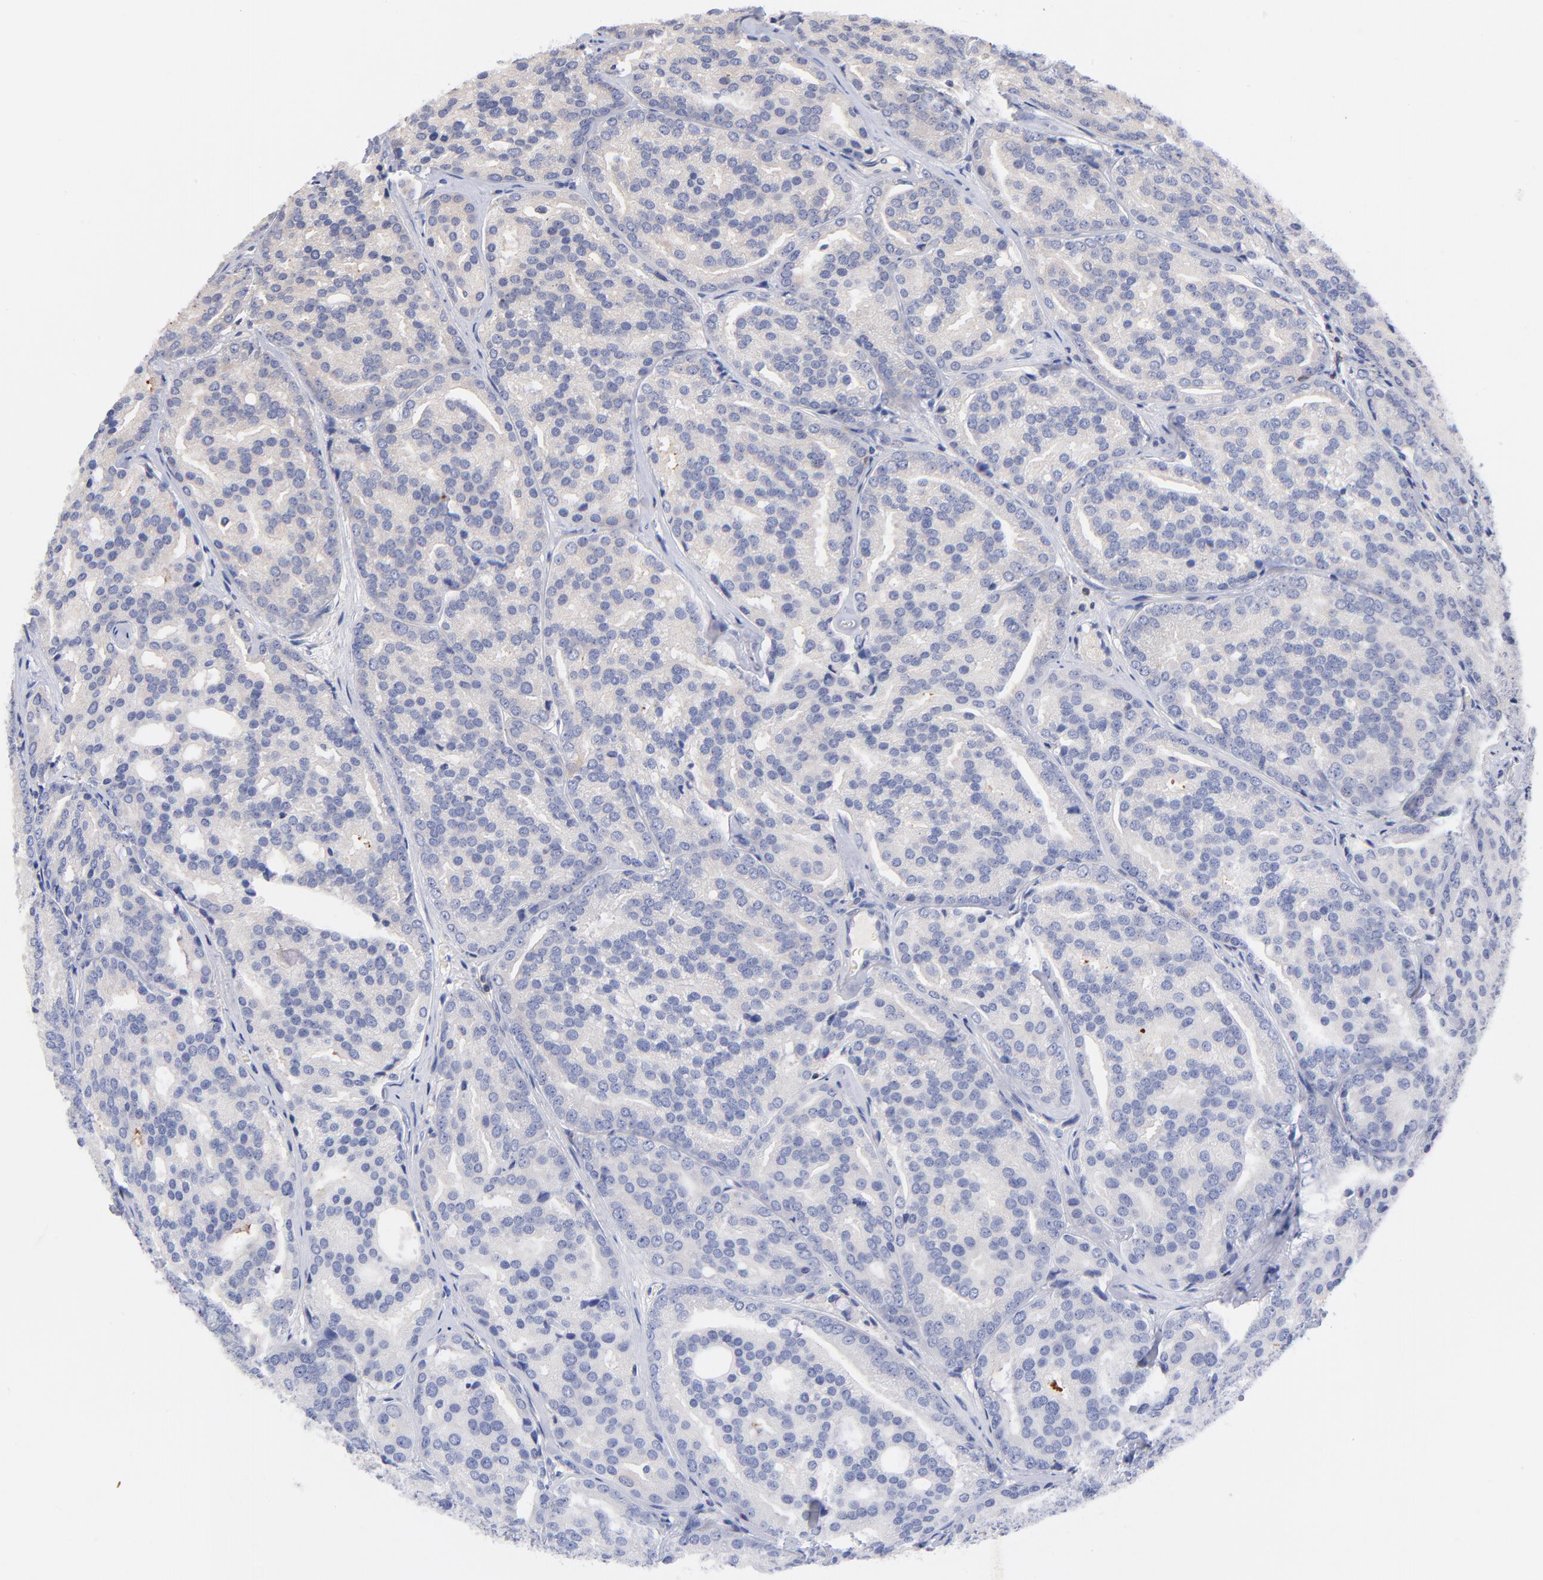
{"staining": {"intensity": "negative", "quantity": "none", "location": "none"}, "tissue": "prostate cancer", "cell_type": "Tumor cells", "image_type": "cancer", "snomed": [{"axis": "morphology", "description": "Adenocarcinoma, High grade"}, {"axis": "topography", "description": "Prostate"}], "caption": "Tumor cells show no significant protein positivity in prostate adenocarcinoma (high-grade). (DAB (3,3'-diaminobenzidine) immunohistochemistry (IHC), high magnification).", "gene": "KREMEN2", "patient": {"sex": "male", "age": 64}}